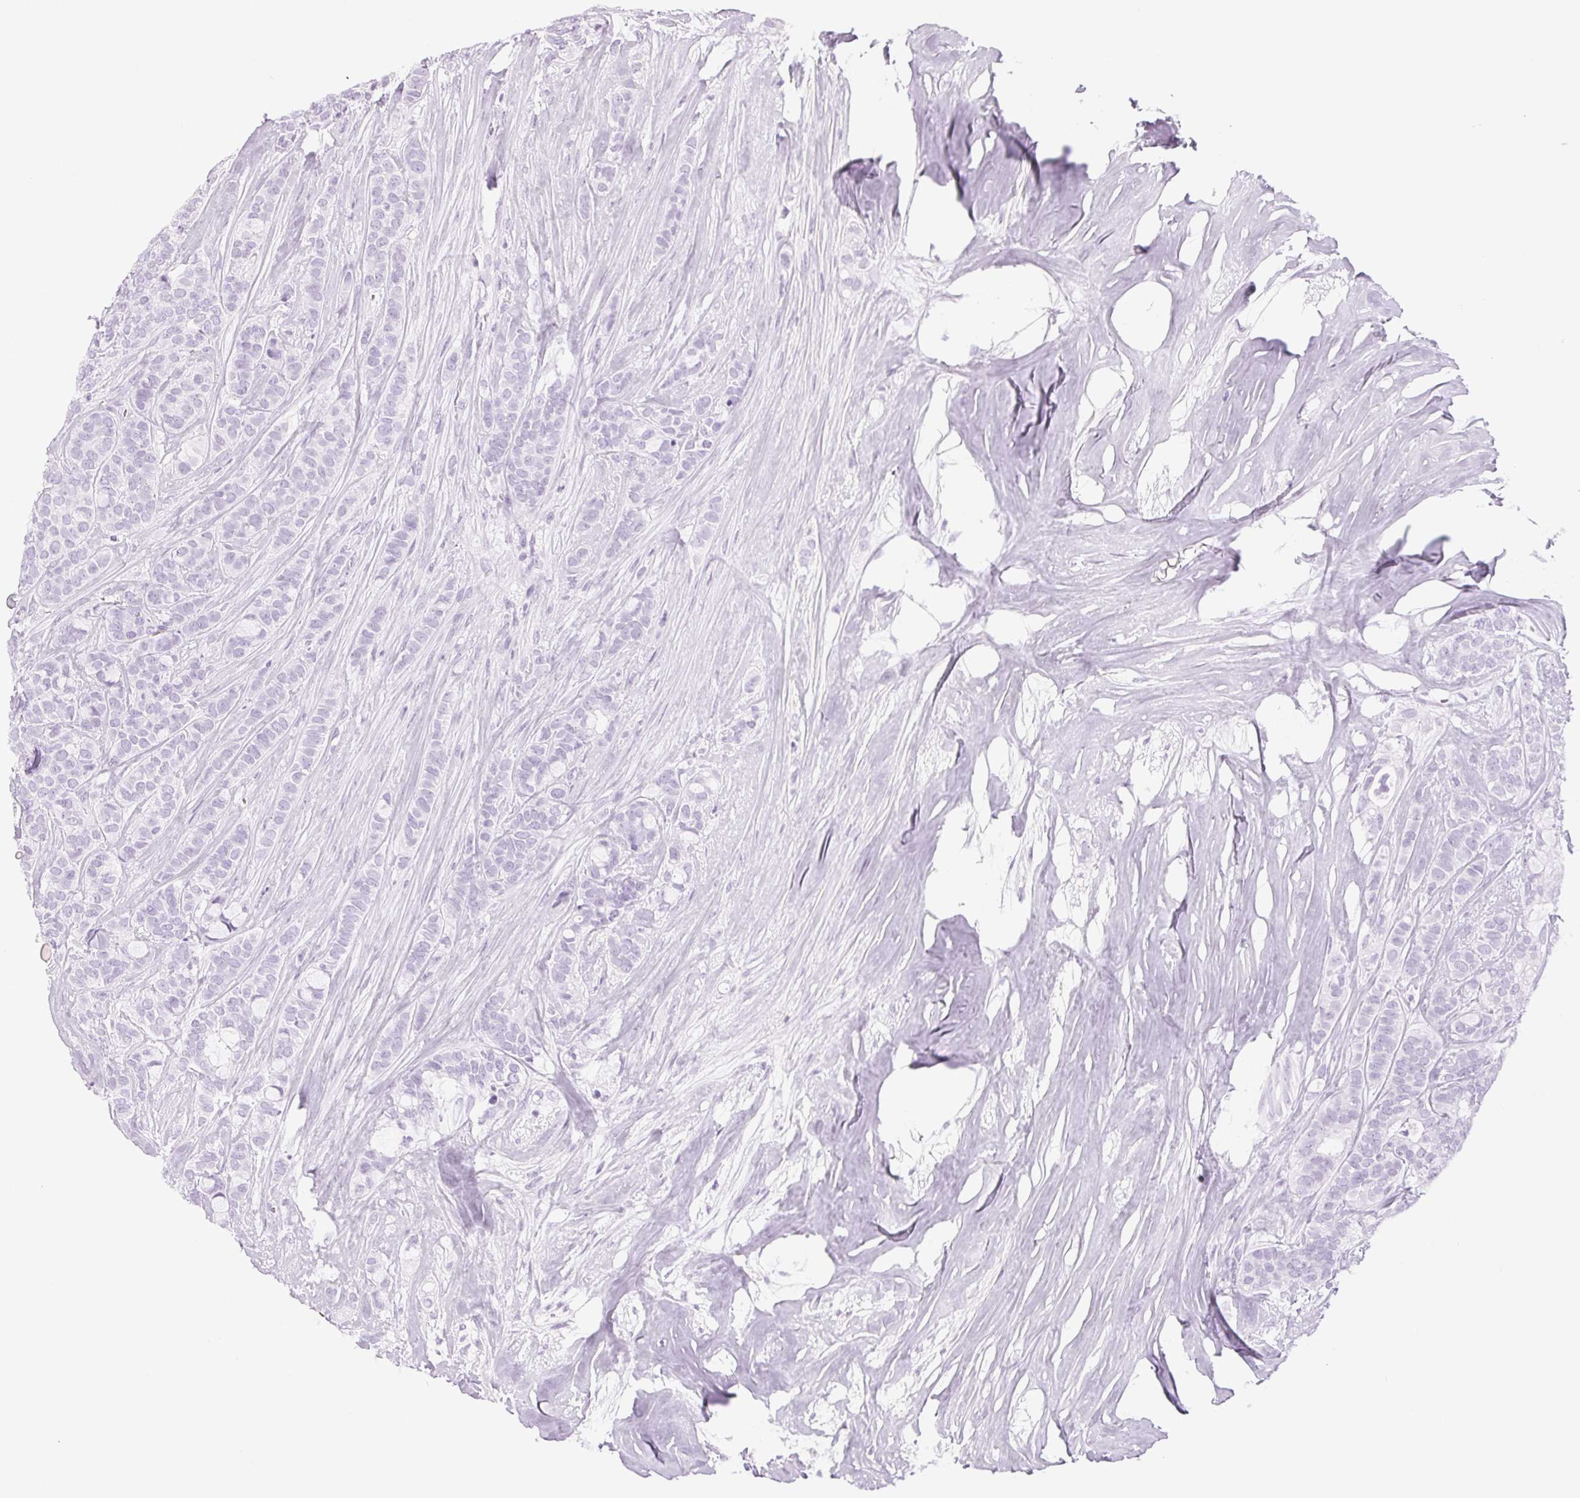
{"staining": {"intensity": "negative", "quantity": "none", "location": "none"}, "tissue": "breast cancer", "cell_type": "Tumor cells", "image_type": "cancer", "snomed": [{"axis": "morphology", "description": "Duct carcinoma"}, {"axis": "topography", "description": "Breast"}], "caption": "An IHC micrograph of breast cancer (invasive ductal carcinoma) is shown. There is no staining in tumor cells of breast cancer (invasive ductal carcinoma). (DAB IHC visualized using brightfield microscopy, high magnification).", "gene": "LTF", "patient": {"sex": "female", "age": 84}}